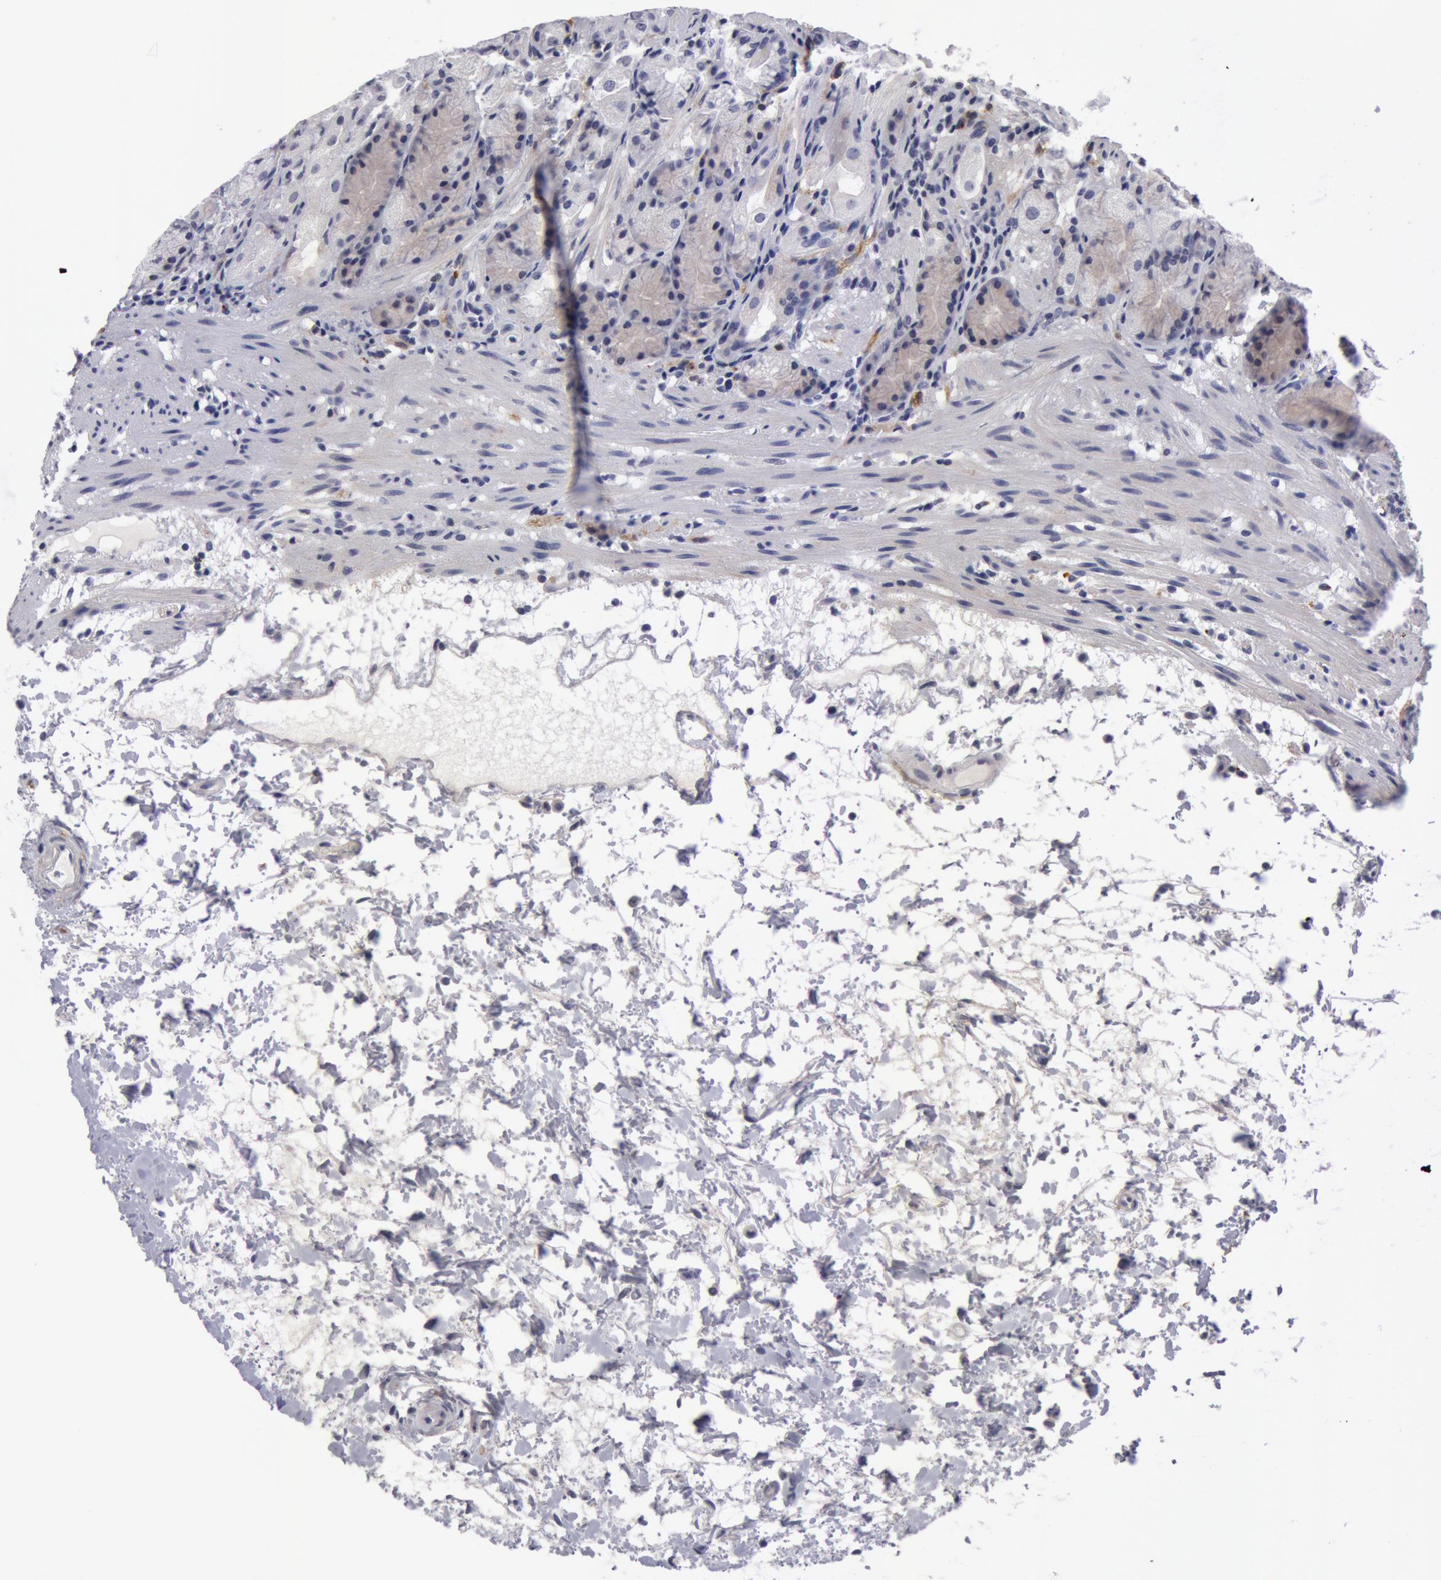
{"staining": {"intensity": "weak", "quantity": "<25%", "location": "cytoplasmic/membranous"}, "tissue": "stomach", "cell_type": "Glandular cells", "image_type": "normal", "snomed": [{"axis": "morphology", "description": "Normal tissue, NOS"}, {"axis": "topography", "description": "Stomach, upper"}], "caption": "This is an IHC histopathology image of benign stomach. There is no expression in glandular cells.", "gene": "NLGN4X", "patient": {"sex": "female", "age": 75}}